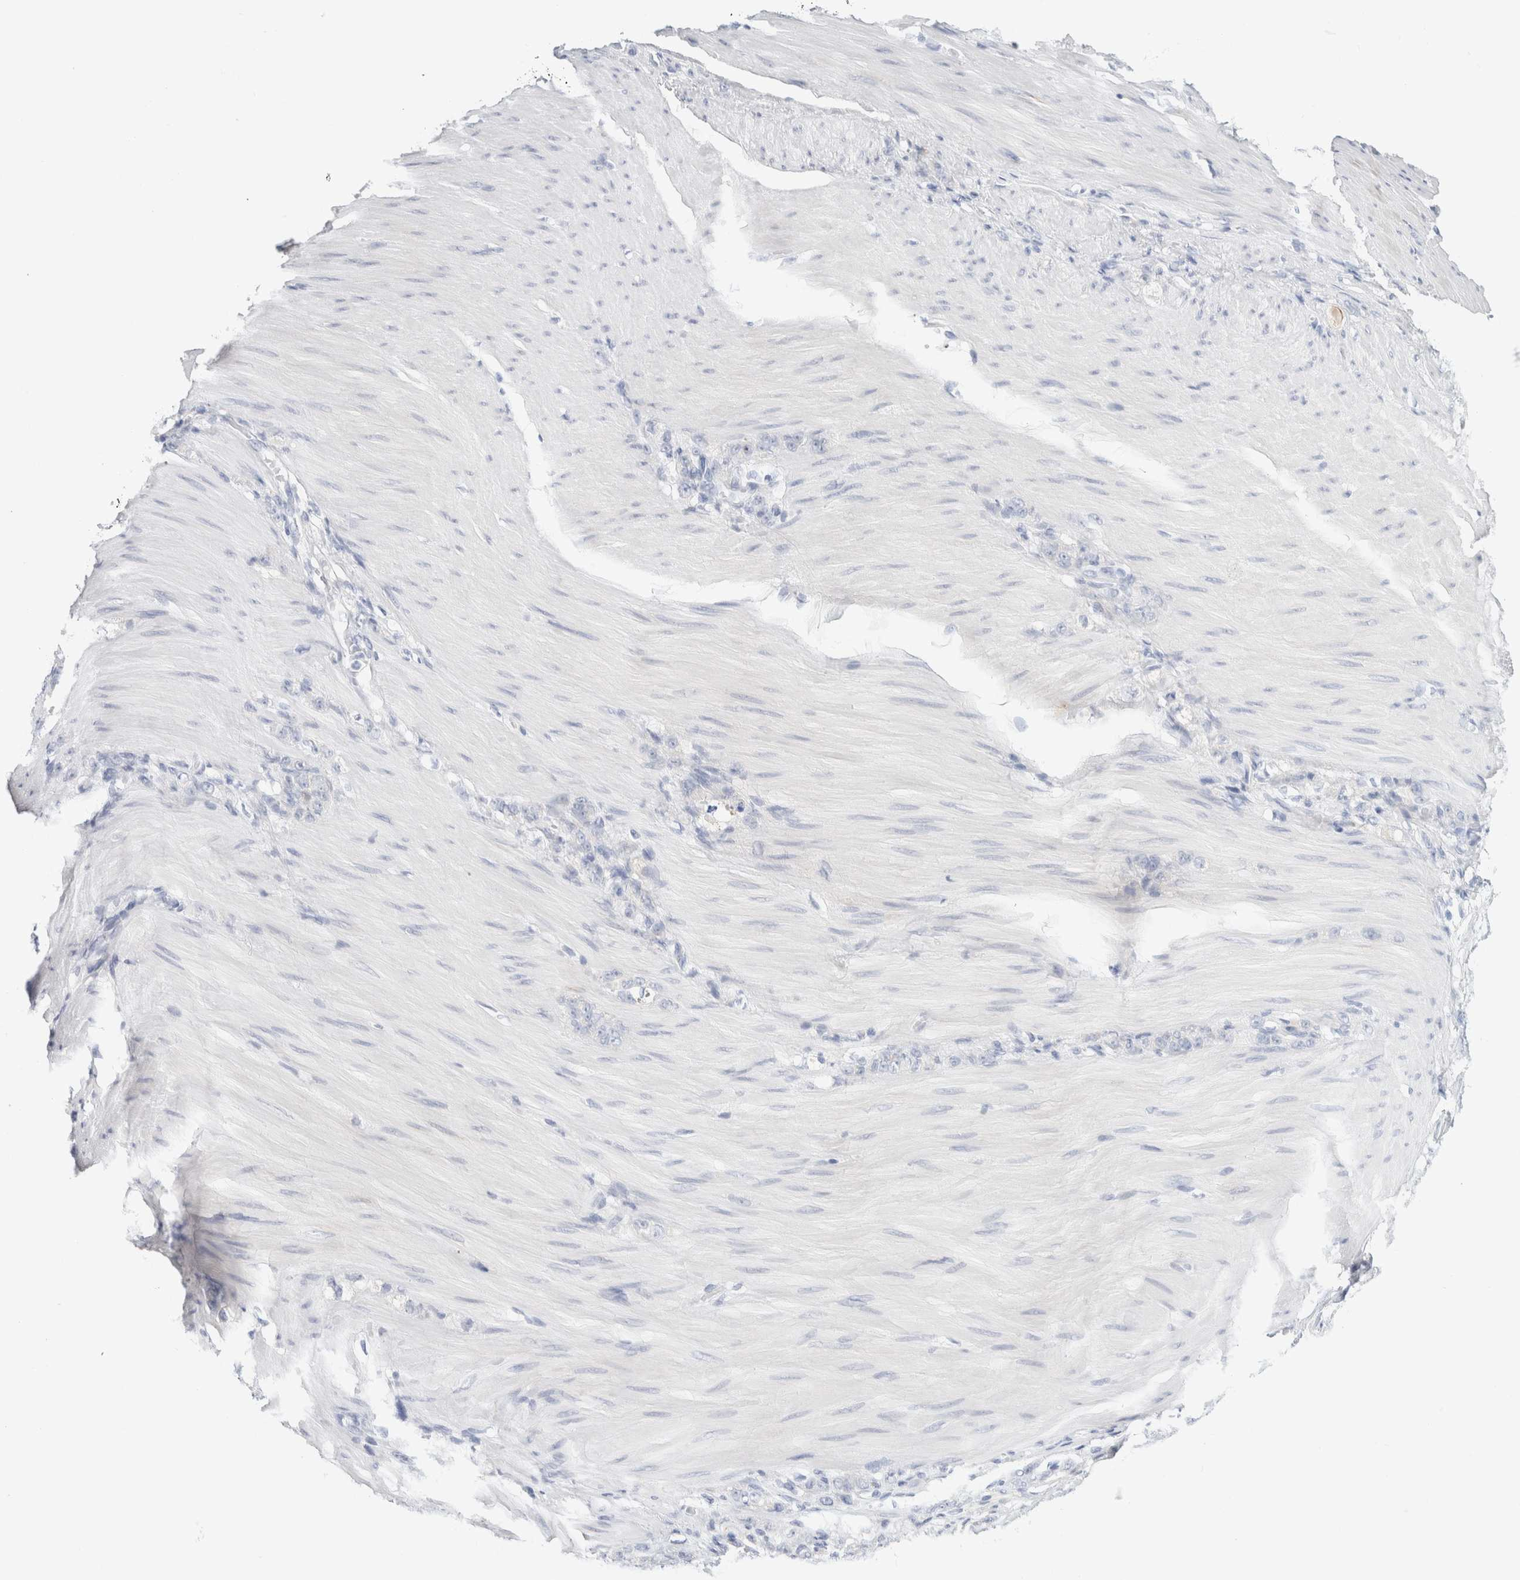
{"staining": {"intensity": "negative", "quantity": "none", "location": "none"}, "tissue": "stomach cancer", "cell_type": "Tumor cells", "image_type": "cancer", "snomed": [{"axis": "morphology", "description": "Normal tissue, NOS"}, {"axis": "morphology", "description": "Adenocarcinoma, NOS"}, {"axis": "topography", "description": "Stomach"}], "caption": "An immunohistochemistry image of stomach adenocarcinoma is shown. There is no staining in tumor cells of stomach adenocarcinoma. The staining is performed using DAB (3,3'-diaminobenzidine) brown chromogen with nuclei counter-stained in using hematoxylin.", "gene": "GADD45G", "patient": {"sex": "male", "age": 82}}